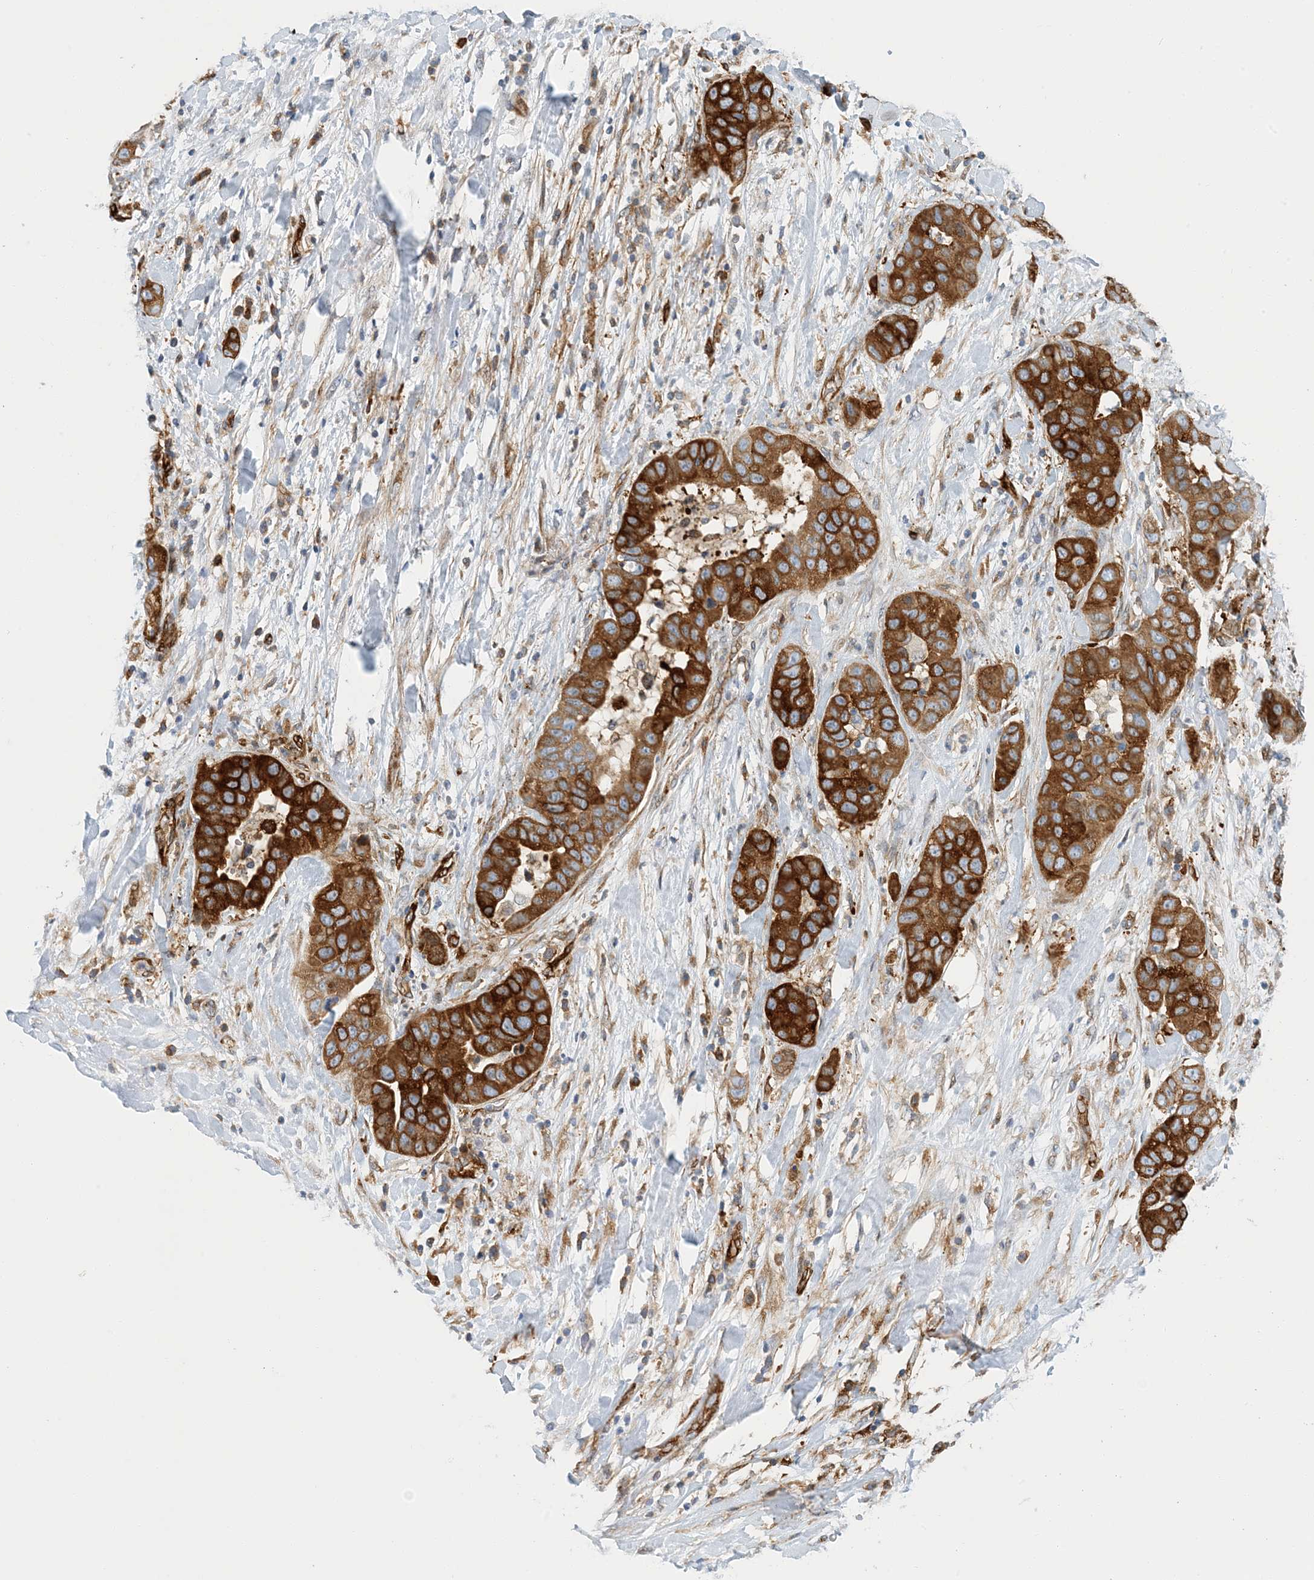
{"staining": {"intensity": "strong", "quantity": ">75%", "location": "cytoplasmic/membranous"}, "tissue": "liver cancer", "cell_type": "Tumor cells", "image_type": "cancer", "snomed": [{"axis": "morphology", "description": "Cholangiocarcinoma"}, {"axis": "topography", "description": "Liver"}], "caption": "Immunohistochemistry histopathology image of neoplastic tissue: human liver cancer stained using immunohistochemistry exhibits high levels of strong protein expression localized specifically in the cytoplasmic/membranous of tumor cells, appearing as a cytoplasmic/membranous brown color.", "gene": "PCDHA2", "patient": {"sex": "female", "age": 52}}